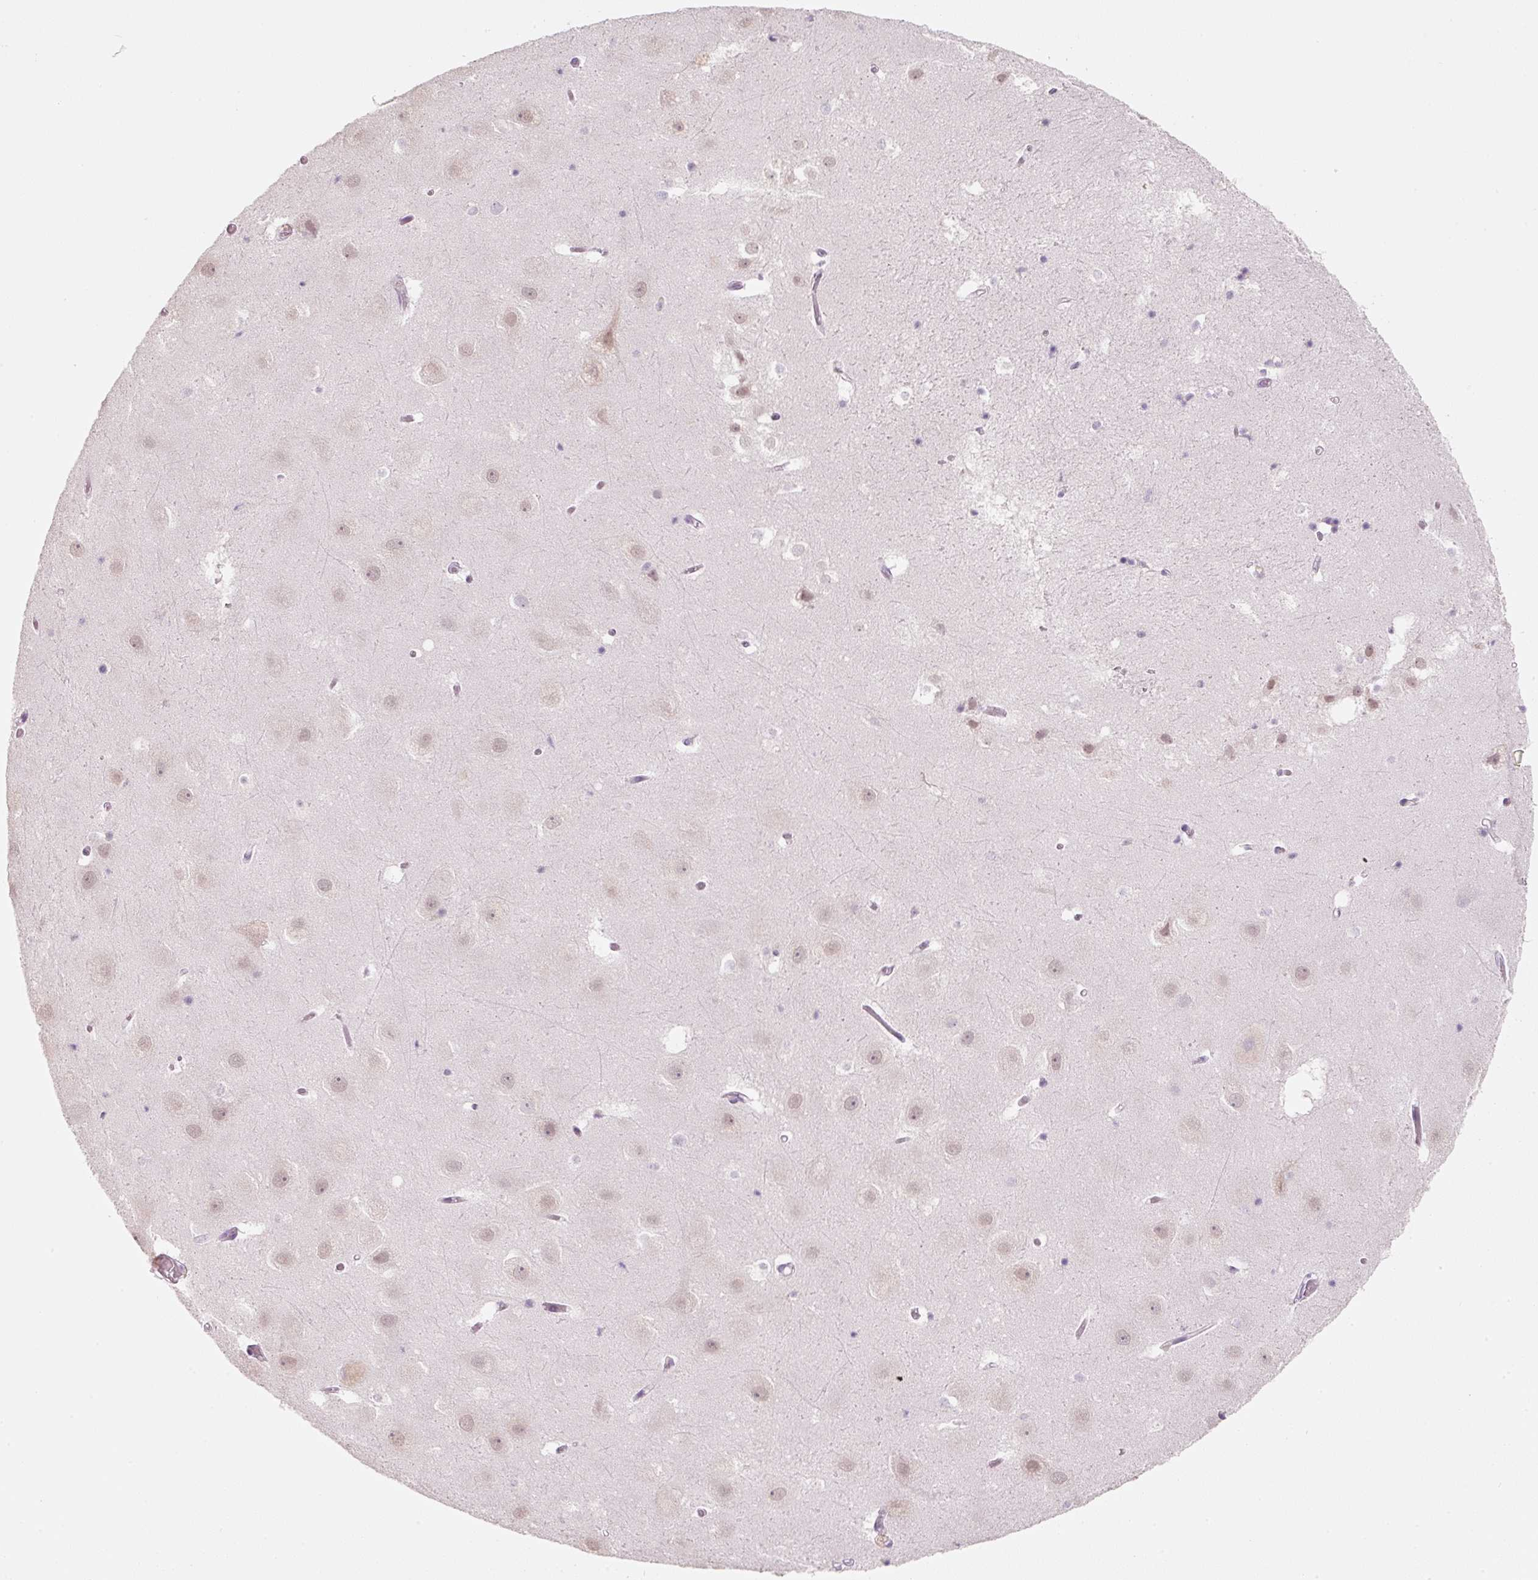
{"staining": {"intensity": "negative", "quantity": "none", "location": "none"}, "tissue": "hippocampus", "cell_type": "Glial cells", "image_type": "normal", "snomed": [{"axis": "morphology", "description": "Normal tissue, NOS"}, {"axis": "topography", "description": "Hippocampus"}], "caption": "A high-resolution histopathology image shows IHC staining of normal hippocampus, which reveals no significant positivity in glial cells. (Brightfield microscopy of DAB (3,3'-diaminobenzidine) IHC at high magnification).", "gene": "ENSG00000206549", "patient": {"sex": "female", "age": 52}}